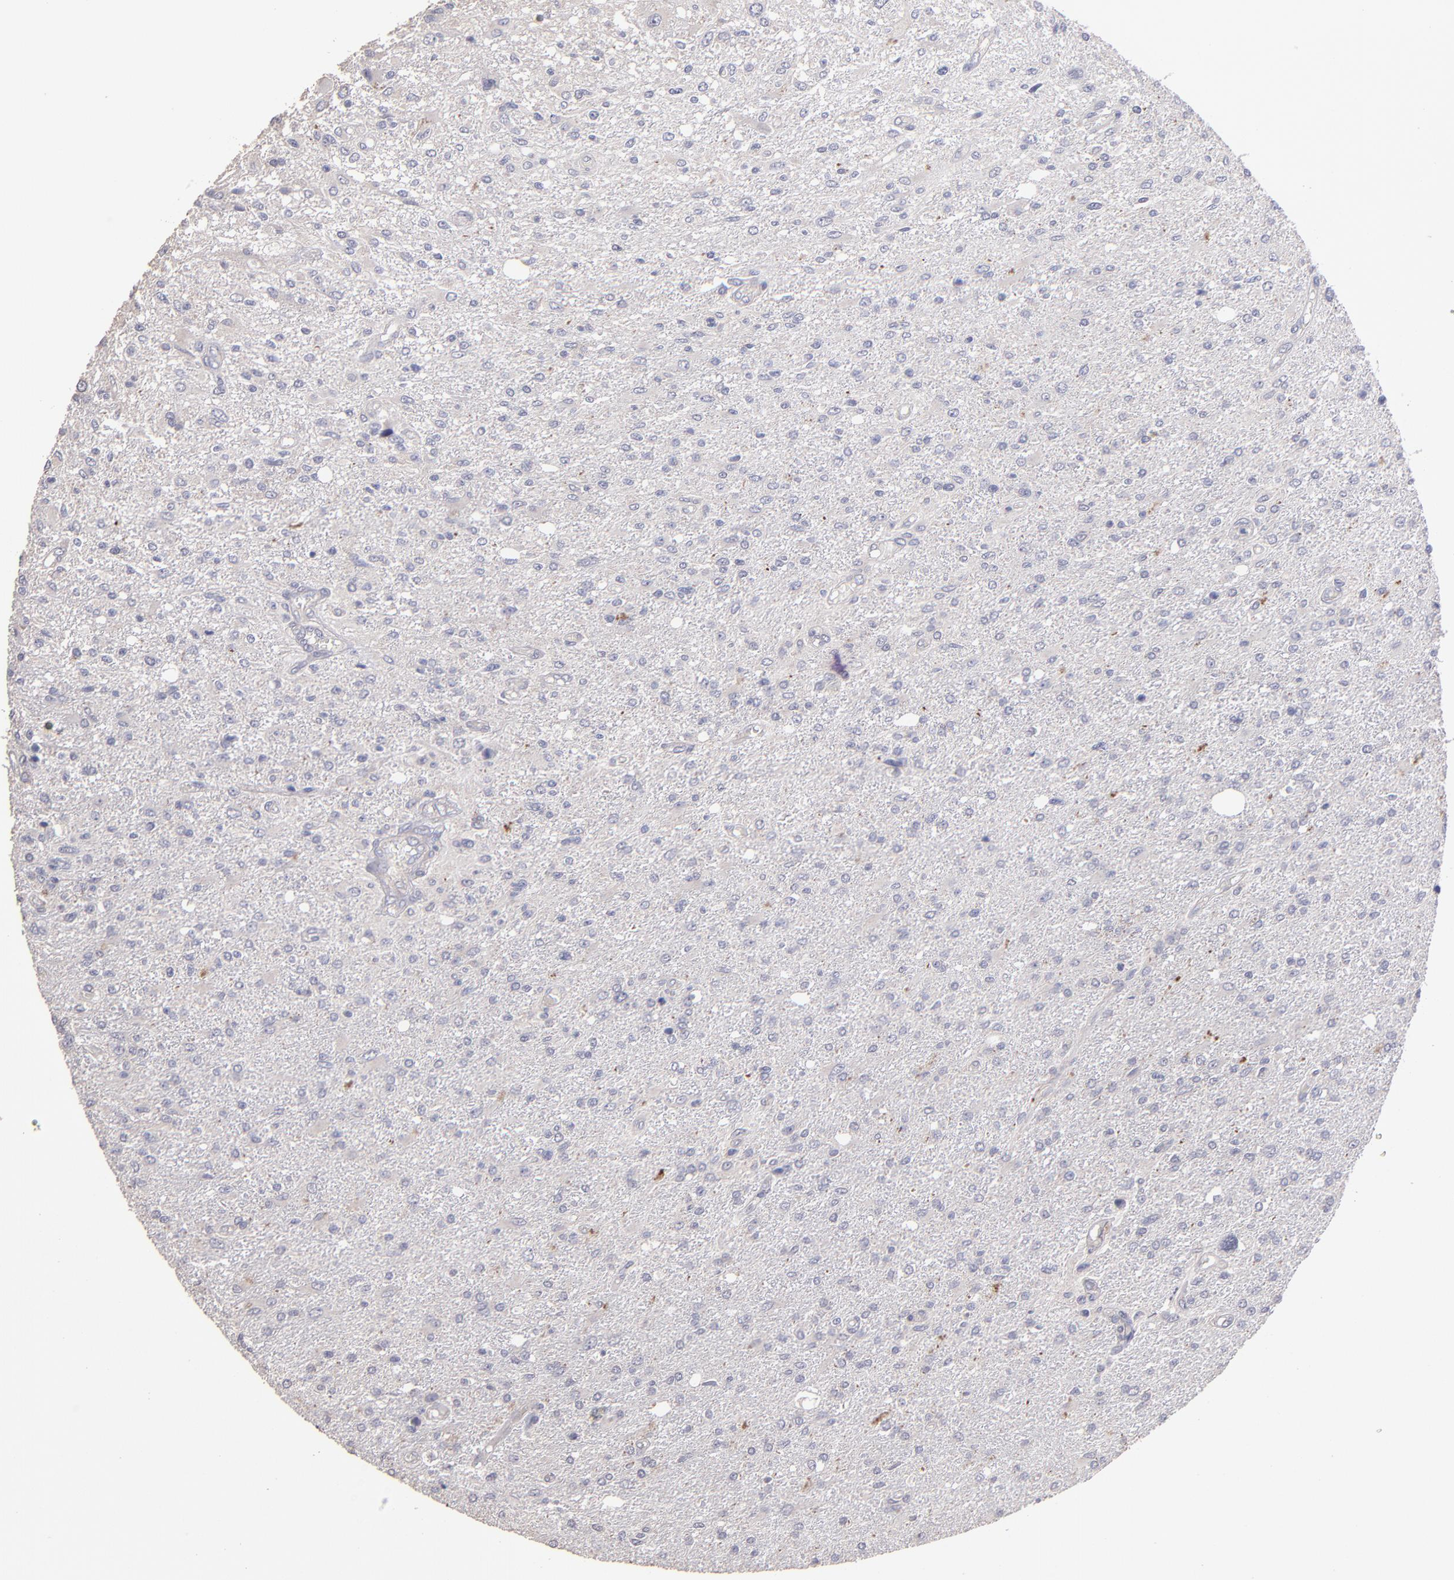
{"staining": {"intensity": "negative", "quantity": "none", "location": "none"}, "tissue": "glioma", "cell_type": "Tumor cells", "image_type": "cancer", "snomed": [{"axis": "morphology", "description": "Glioma, malignant, High grade"}, {"axis": "topography", "description": "Cerebral cortex"}], "caption": "Human high-grade glioma (malignant) stained for a protein using immunohistochemistry (IHC) shows no expression in tumor cells.", "gene": "MAGEE1", "patient": {"sex": "male", "age": 76}}